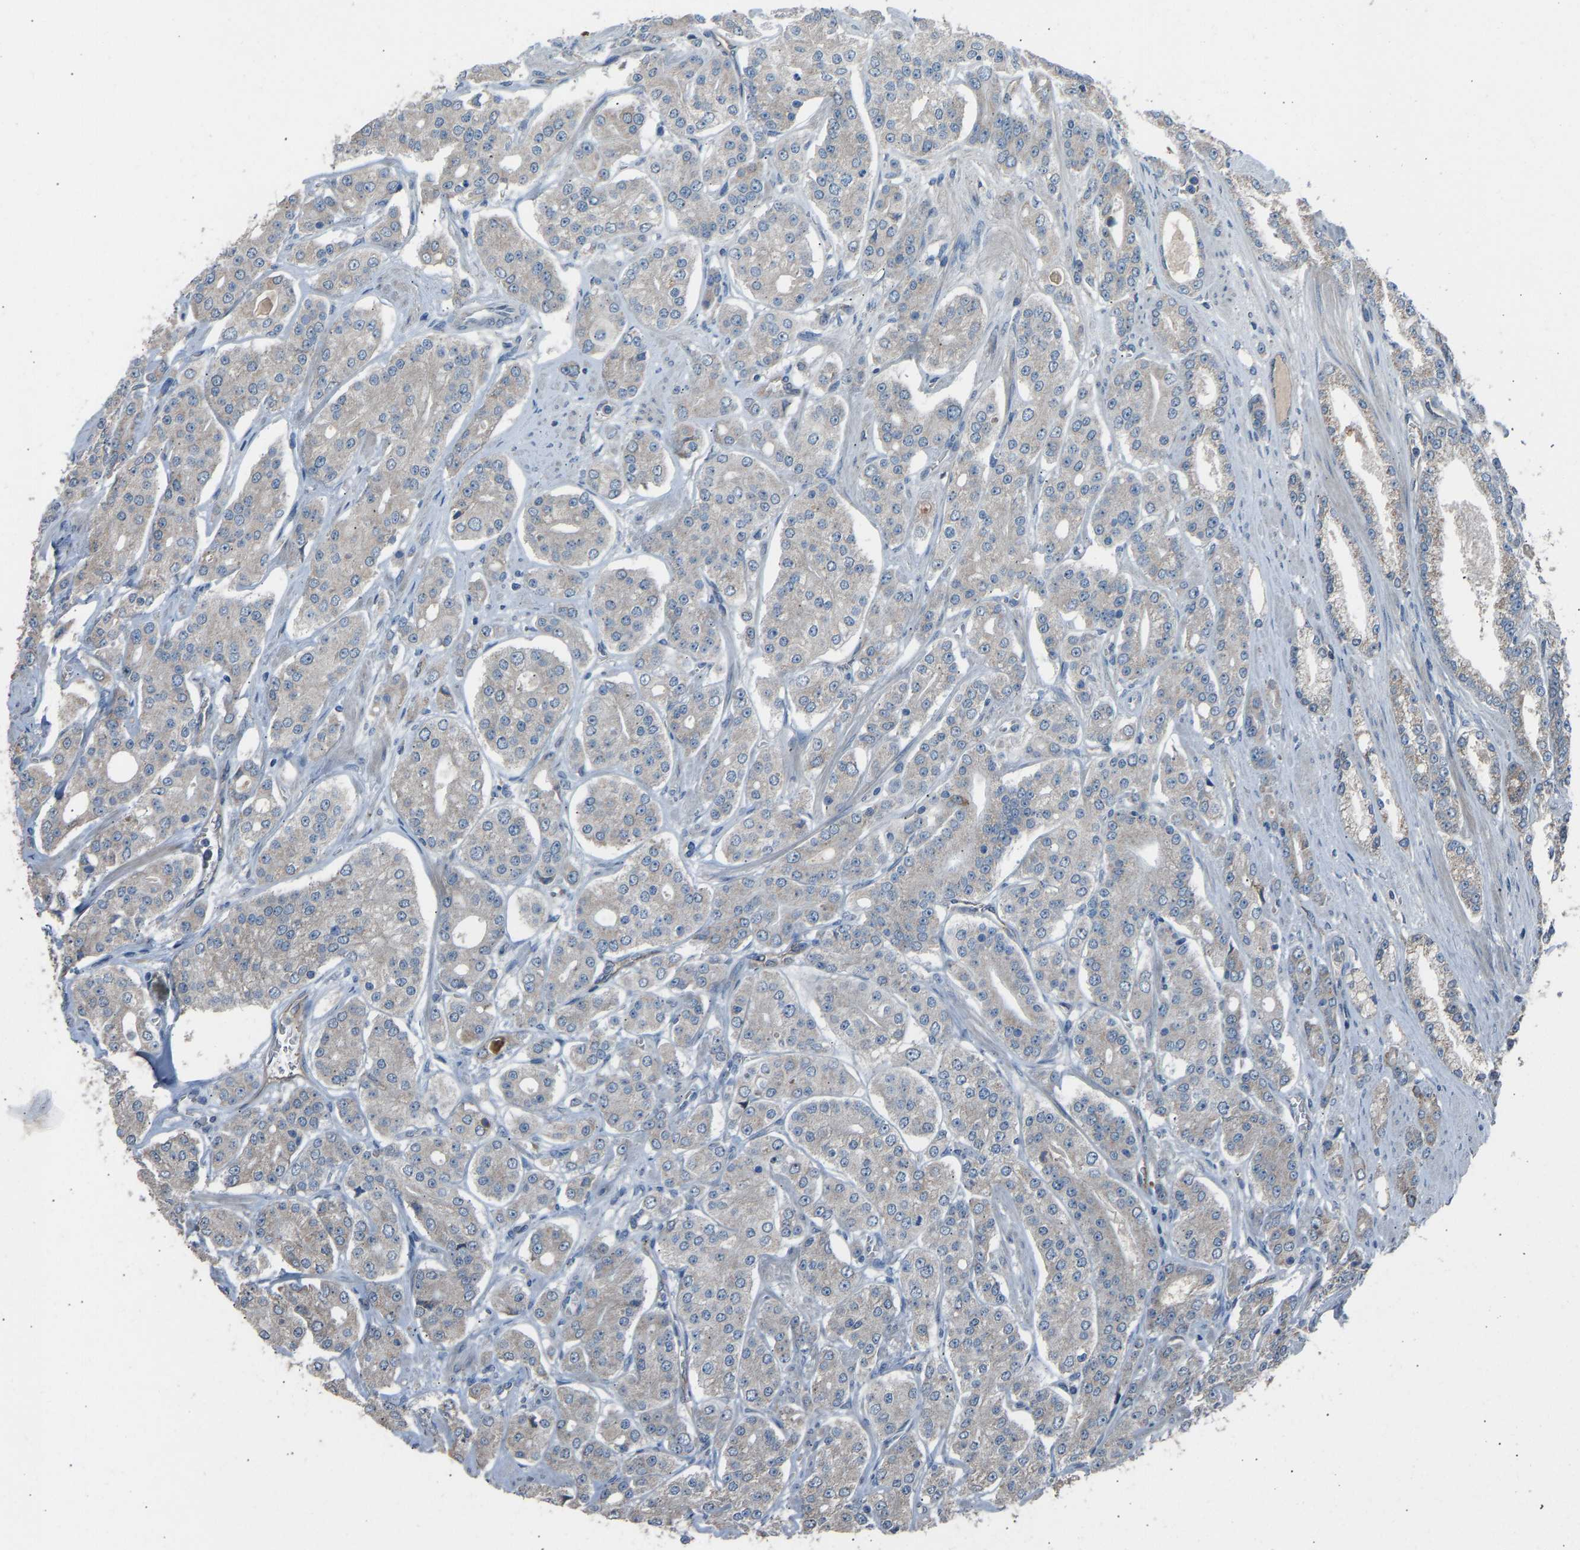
{"staining": {"intensity": "weak", "quantity": ">75%", "location": "cytoplasmic/membranous"}, "tissue": "prostate cancer", "cell_type": "Tumor cells", "image_type": "cancer", "snomed": [{"axis": "morphology", "description": "Adenocarcinoma, High grade"}, {"axis": "topography", "description": "Prostate"}], "caption": "The image exhibits immunohistochemical staining of high-grade adenocarcinoma (prostate). There is weak cytoplasmic/membranous staining is present in approximately >75% of tumor cells.", "gene": "TGFBR3", "patient": {"sex": "male", "age": 71}}